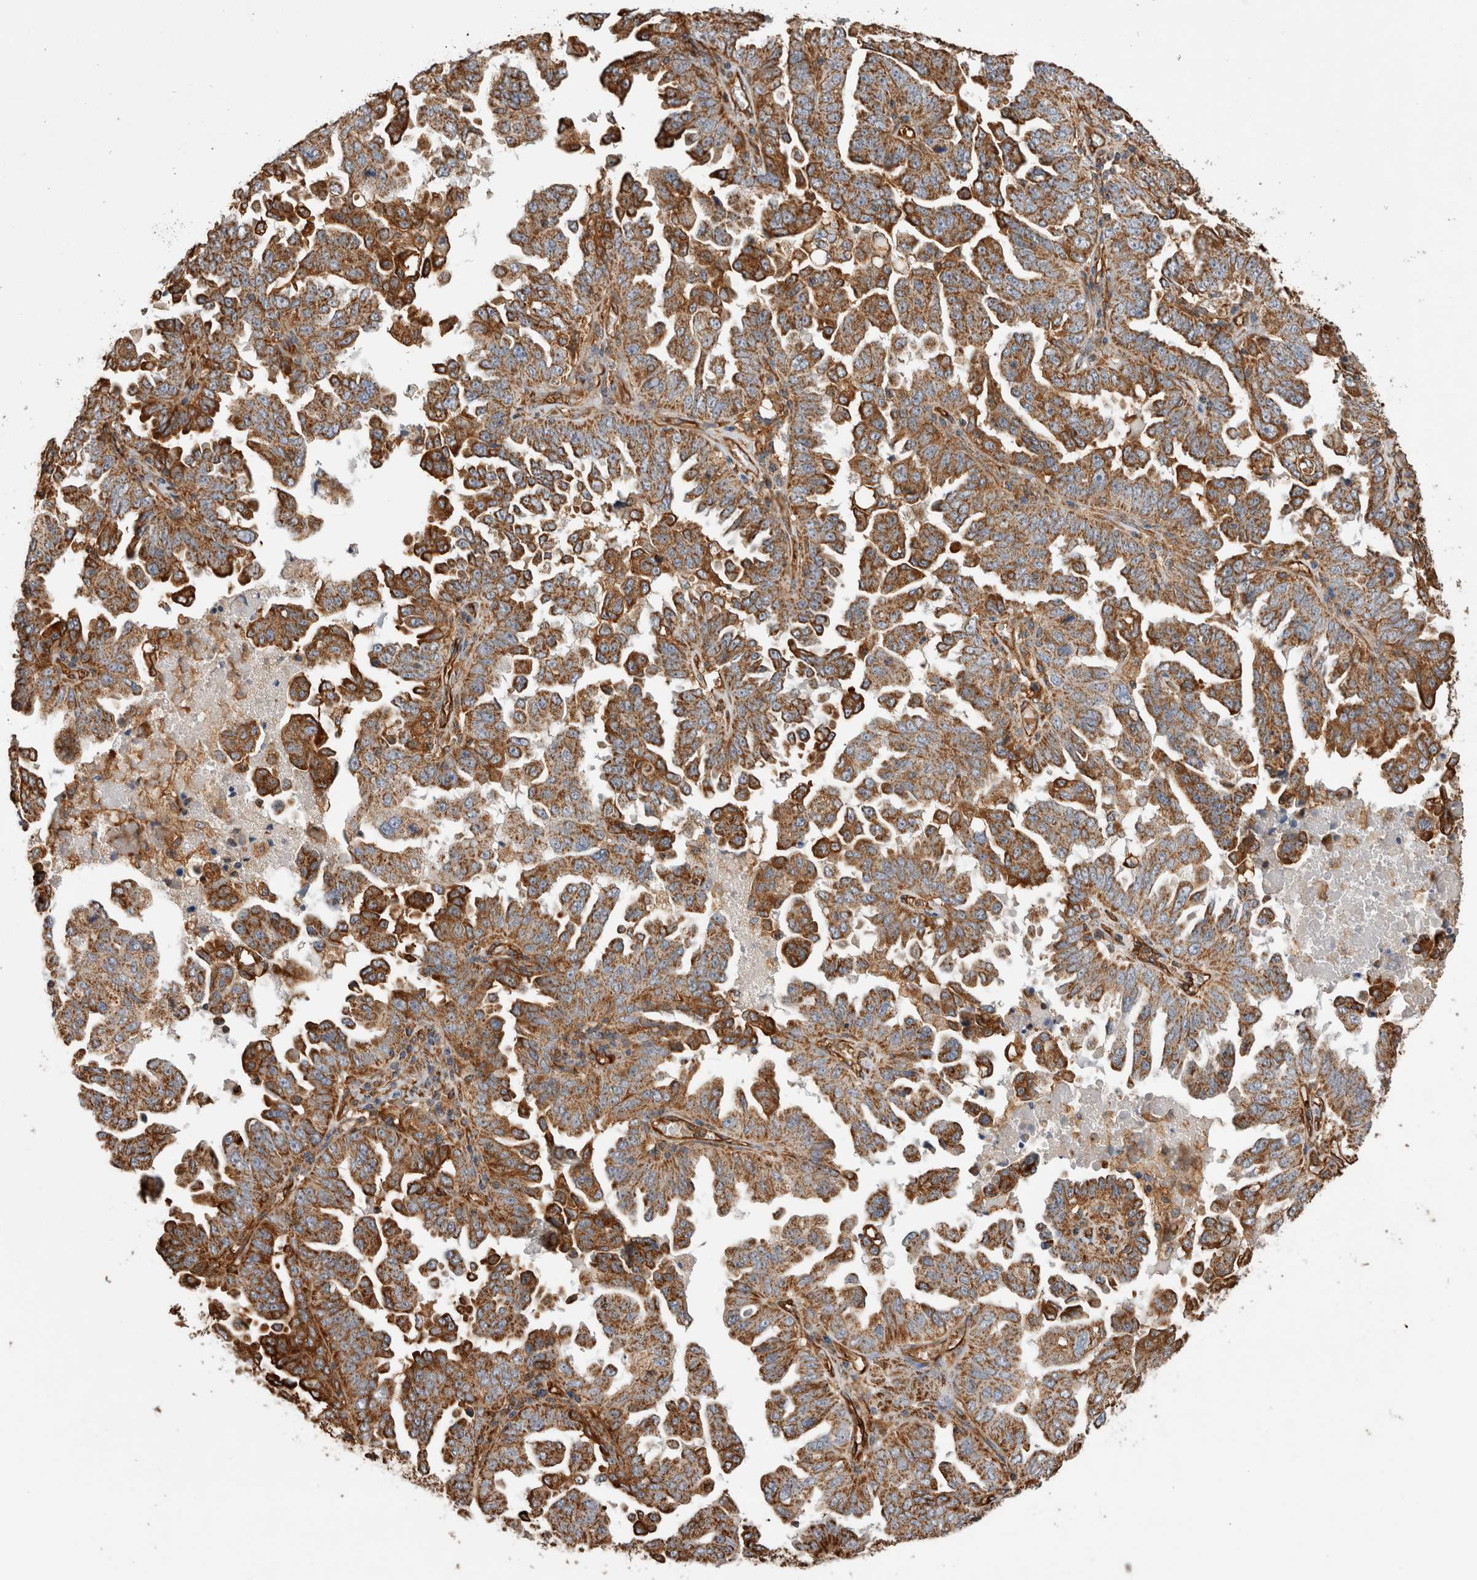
{"staining": {"intensity": "strong", "quantity": ">75%", "location": "cytoplasmic/membranous"}, "tissue": "ovarian cancer", "cell_type": "Tumor cells", "image_type": "cancer", "snomed": [{"axis": "morphology", "description": "Carcinoma, endometroid"}, {"axis": "topography", "description": "Ovary"}], "caption": "Brown immunohistochemical staining in human ovarian cancer (endometroid carcinoma) reveals strong cytoplasmic/membranous positivity in approximately >75% of tumor cells.", "gene": "ZNF397", "patient": {"sex": "female", "age": 62}}